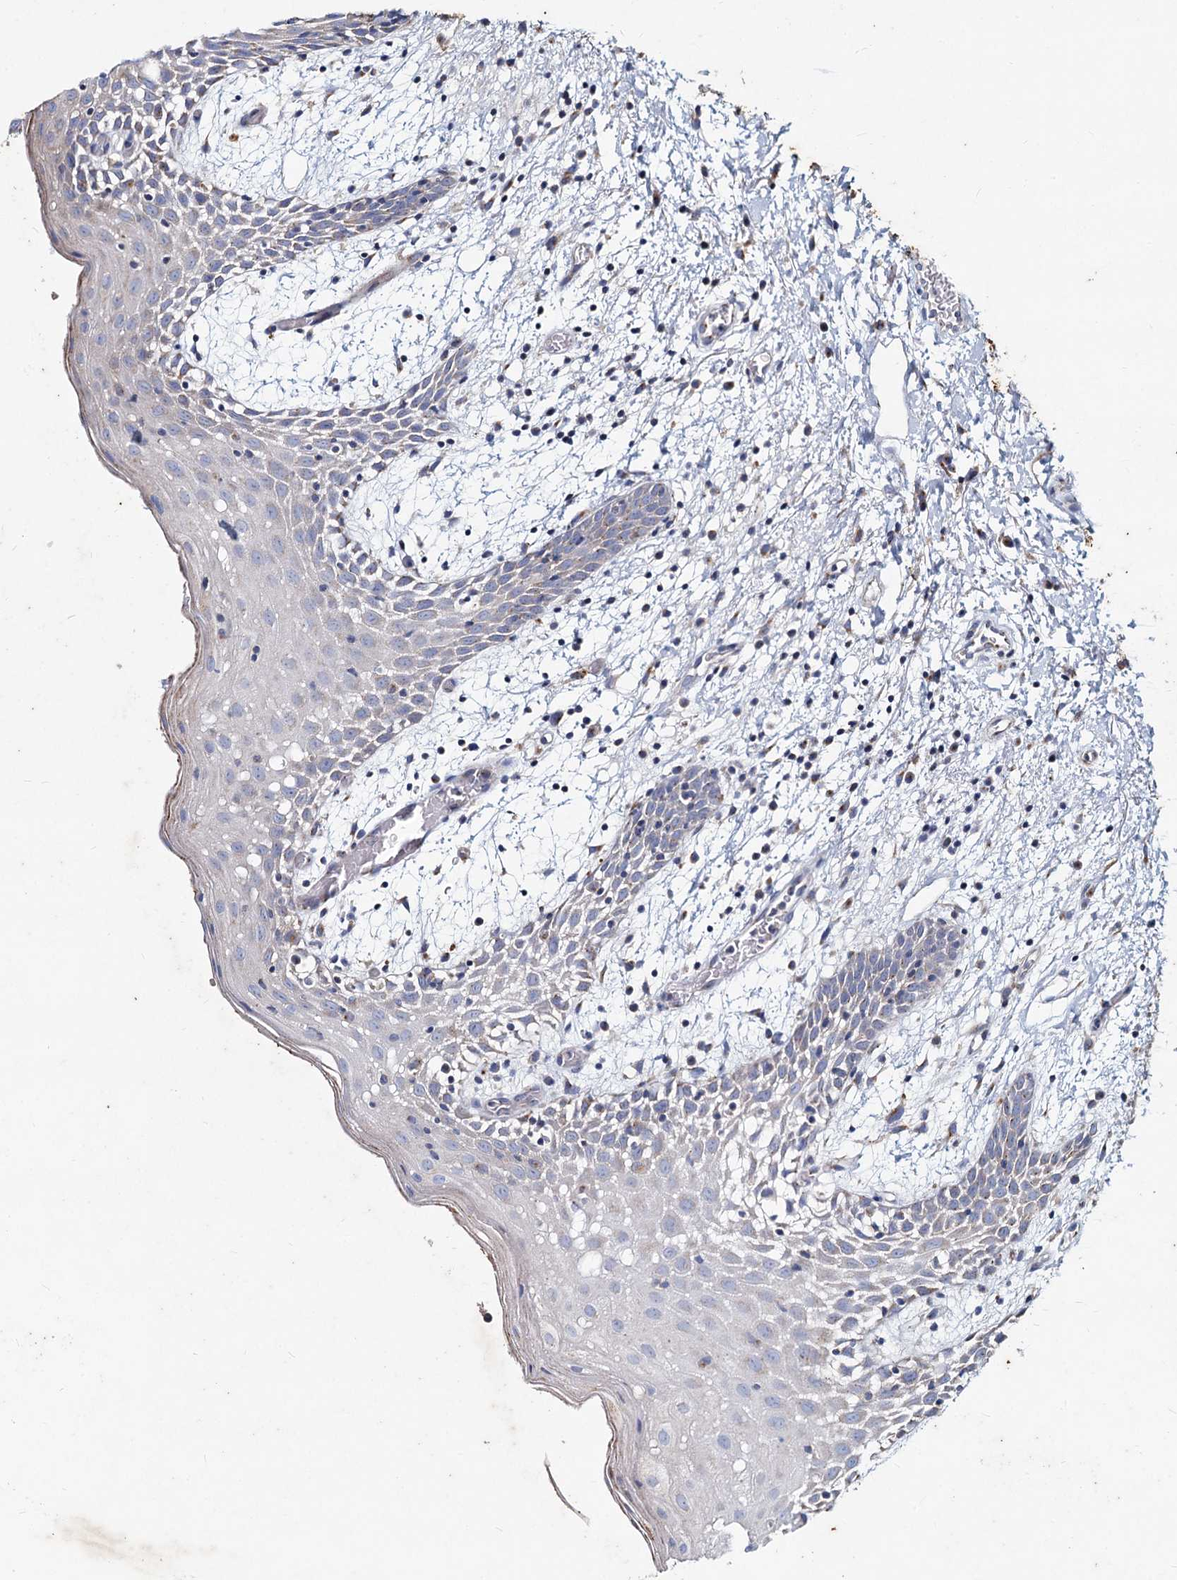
{"staining": {"intensity": "negative", "quantity": "none", "location": "none"}, "tissue": "oral mucosa", "cell_type": "Squamous epithelial cells", "image_type": "normal", "snomed": [{"axis": "morphology", "description": "Normal tissue, NOS"}, {"axis": "topography", "description": "Skeletal muscle"}, {"axis": "topography", "description": "Oral tissue"}, {"axis": "topography", "description": "Salivary gland"}, {"axis": "topography", "description": "Peripheral nerve tissue"}], "caption": "Immunohistochemistry (IHC) of unremarkable oral mucosa shows no expression in squamous epithelial cells.", "gene": "AGBL4", "patient": {"sex": "male", "age": 54}}